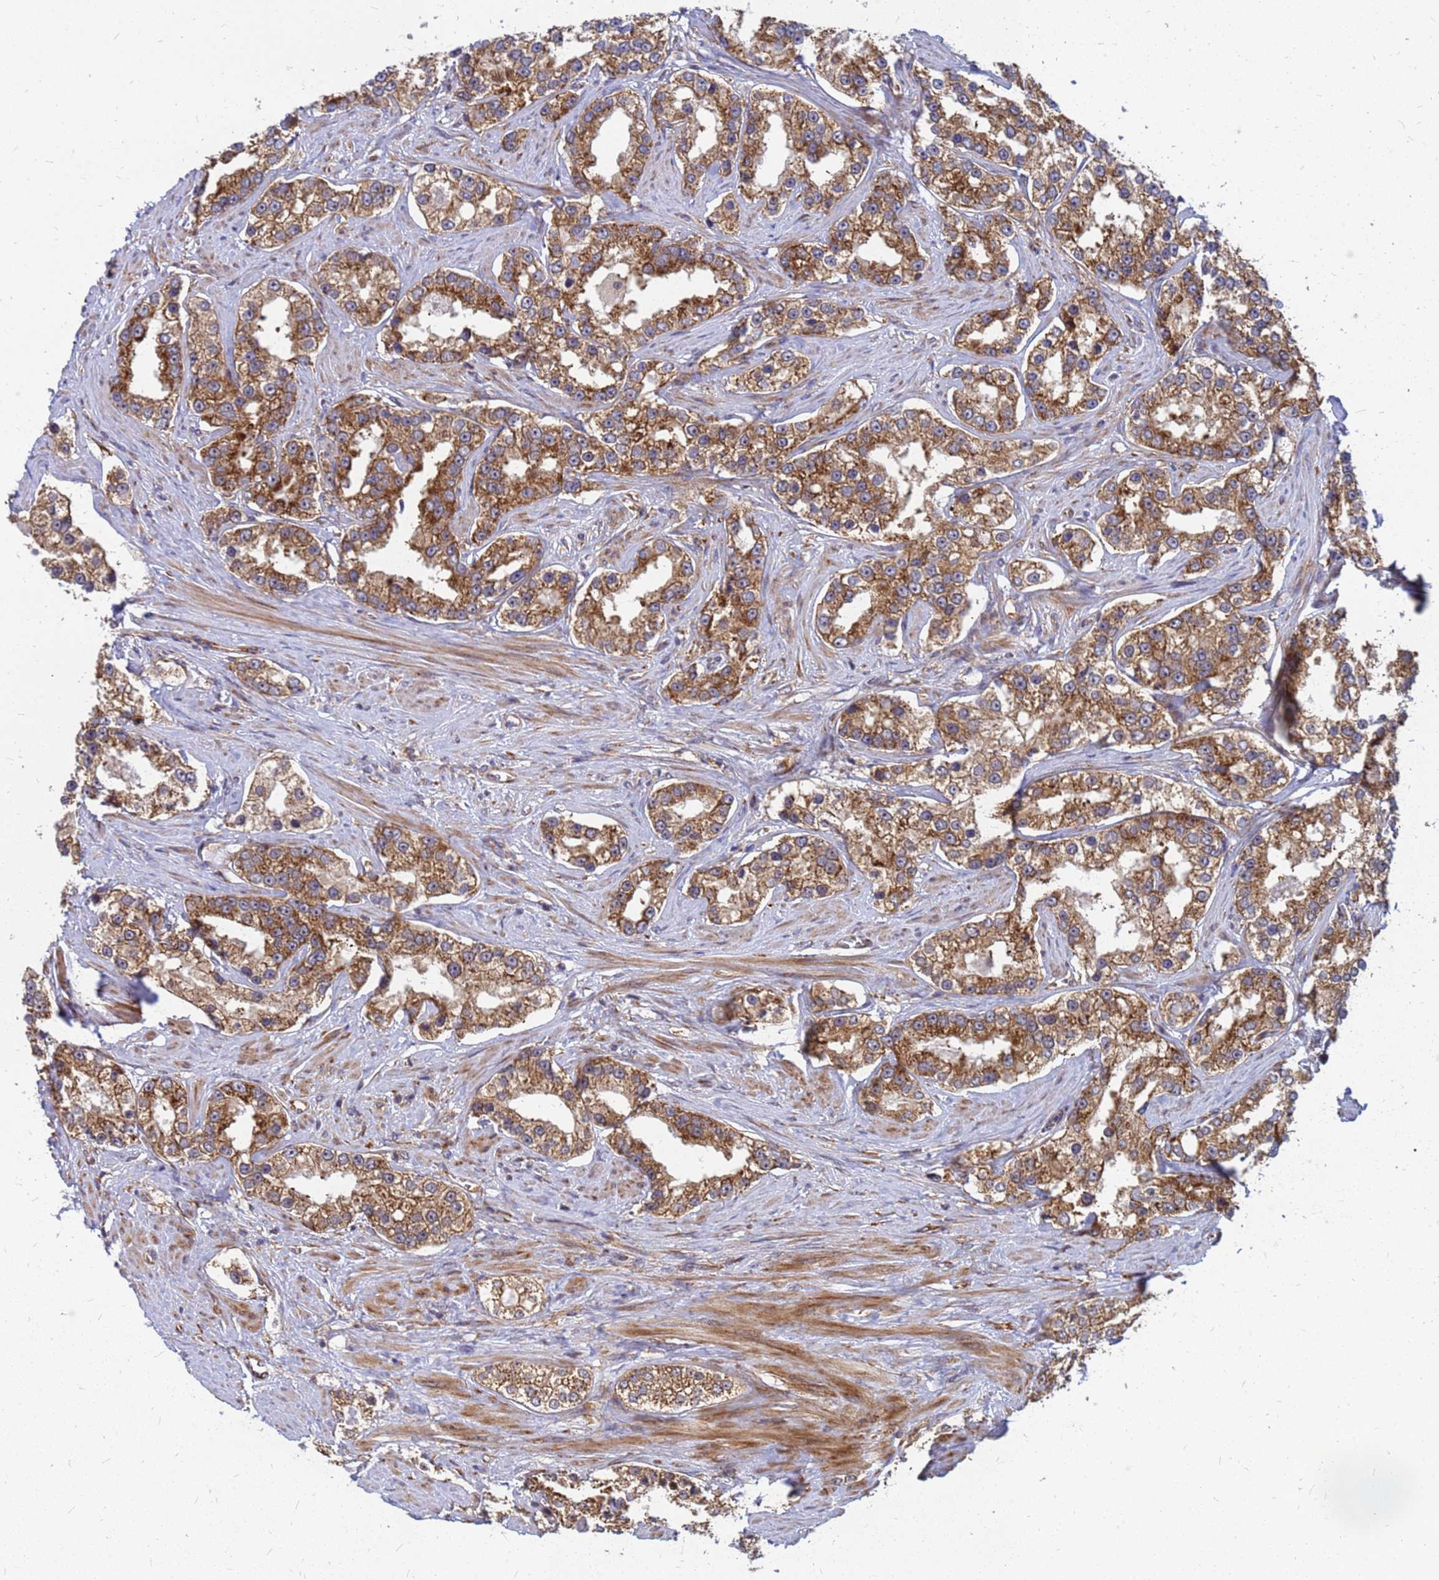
{"staining": {"intensity": "moderate", "quantity": ">75%", "location": "cytoplasmic/membranous"}, "tissue": "prostate cancer", "cell_type": "Tumor cells", "image_type": "cancer", "snomed": [{"axis": "morphology", "description": "Normal tissue, NOS"}, {"axis": "morphology", "description": "Adenocarcinoma, High grade"}, {"axis": "topography", "description": "Prostate"}], "caption": "Prostate high-grade adenocarcinoma tissue exhibits moderate cytoplasmic/membranous expression in approximately >75% of tumor cells, visualized by immunohistochemistry.", "gene": "RPL8", "patient": {"sex": "male", "age": 83}}